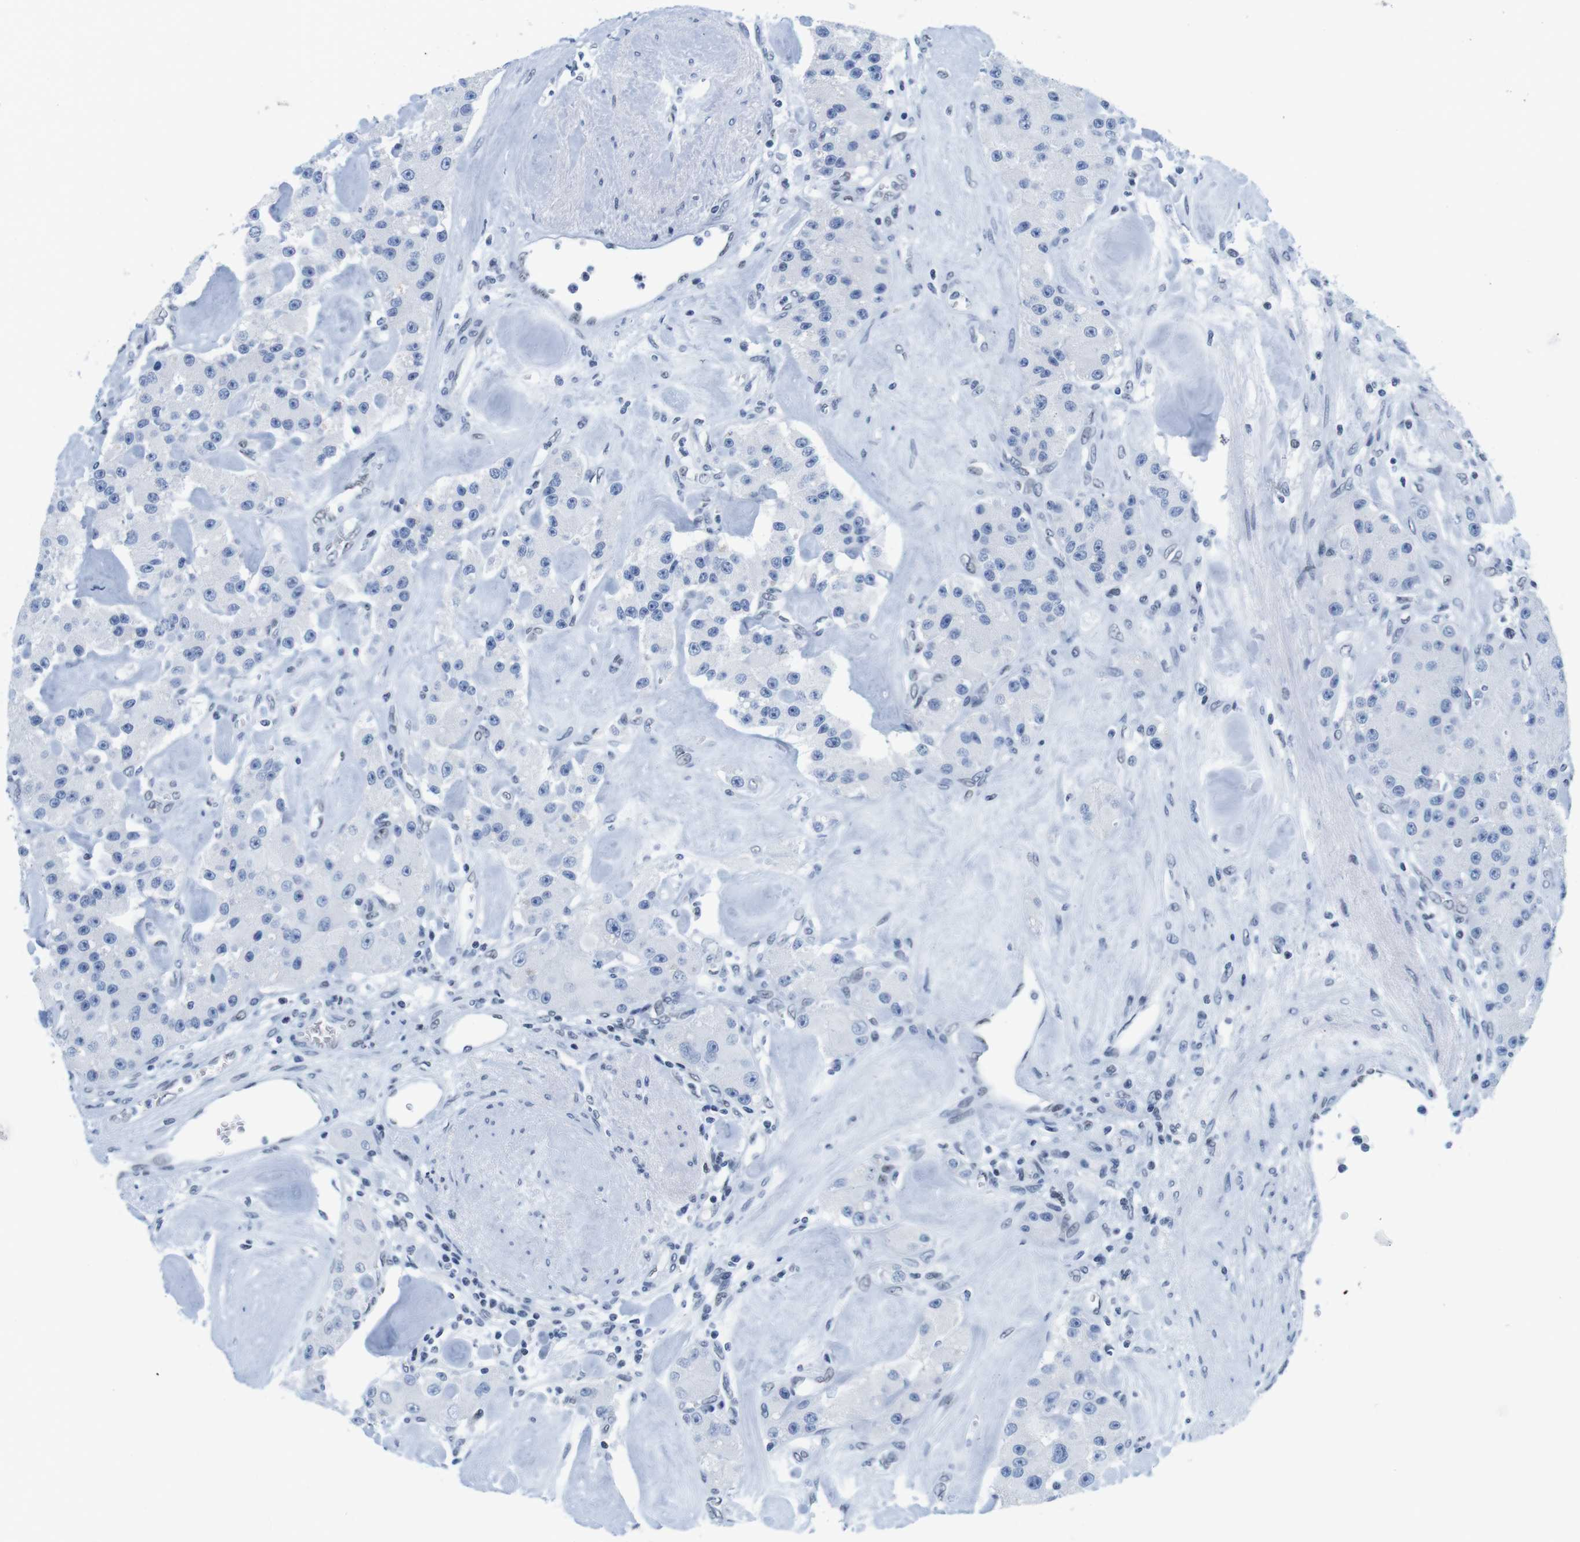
{"staining": {"intensity": "negative", "quantity": "none", "location": "none"}, "tissue": "carcinoid", "cell_type": "Tumor cells", "image_type": "cancer", "snomed": [{"axis": "morphology", "description": "Carcinoid, malignant, NOS"}, {"axis": "topography", "description": "Pancreas"}], "caption": "Human carcinoid stained for a protein using immunohistochemistry demonstrates no positivity in tumor cells.", "gene": "IFI16", "patient": {"sex": "male", "age": 41}}